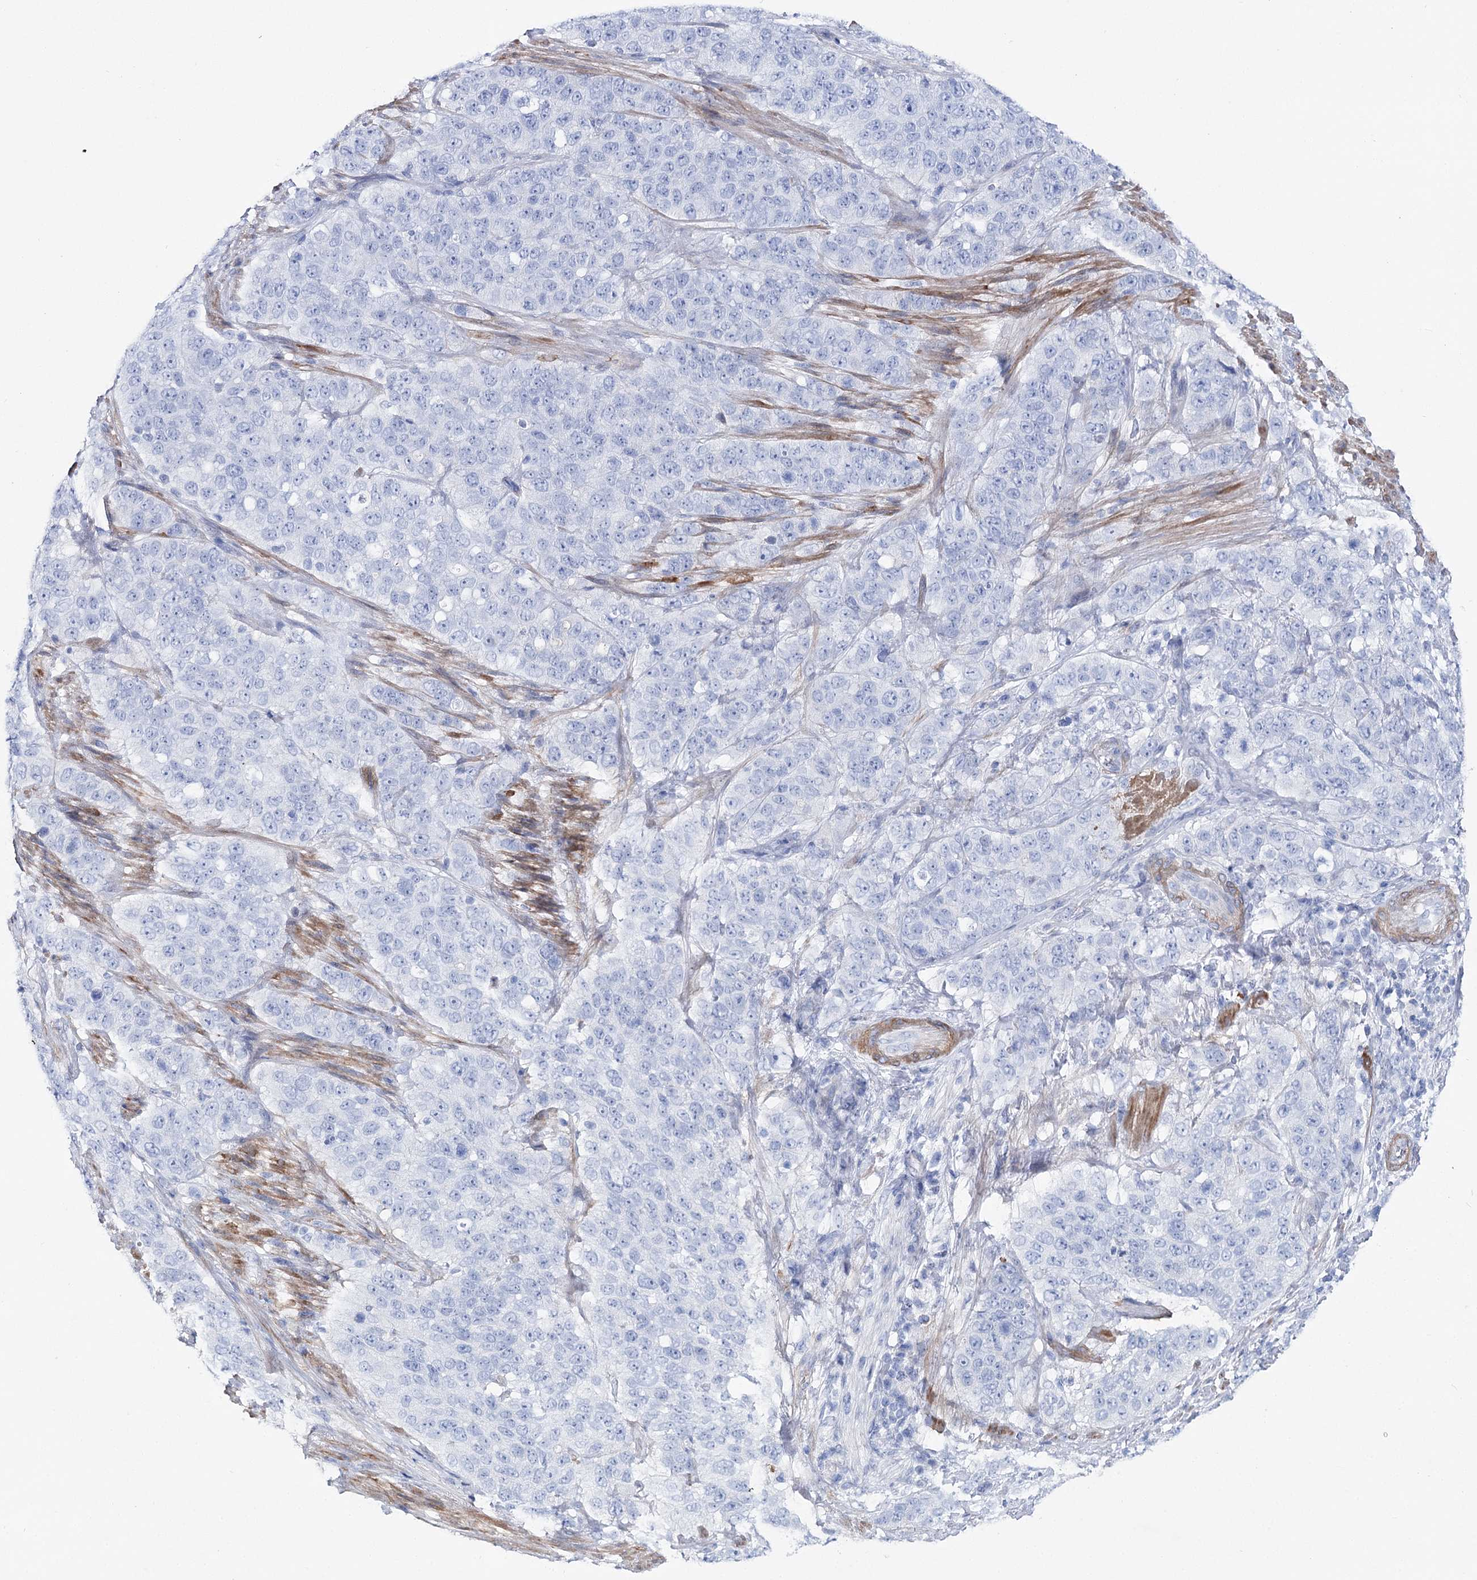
{"staining": {"intensity": "negative", "quantity": "none", "location": "none"}, "tissue": "stomach cancer", "cell_type": "Tumor cells", "image_type": "cancer", "snomed": [{"axis": "morphology", "description": "Adenocarcinoma, NOS"}, {"axis": "topography", "description": "Stomach"}], "caption": "Tumor cells show no significant positivity in stomach cancer.", "gene": "ANKRD23", "patient": {"sex": "male", "age": 48}}